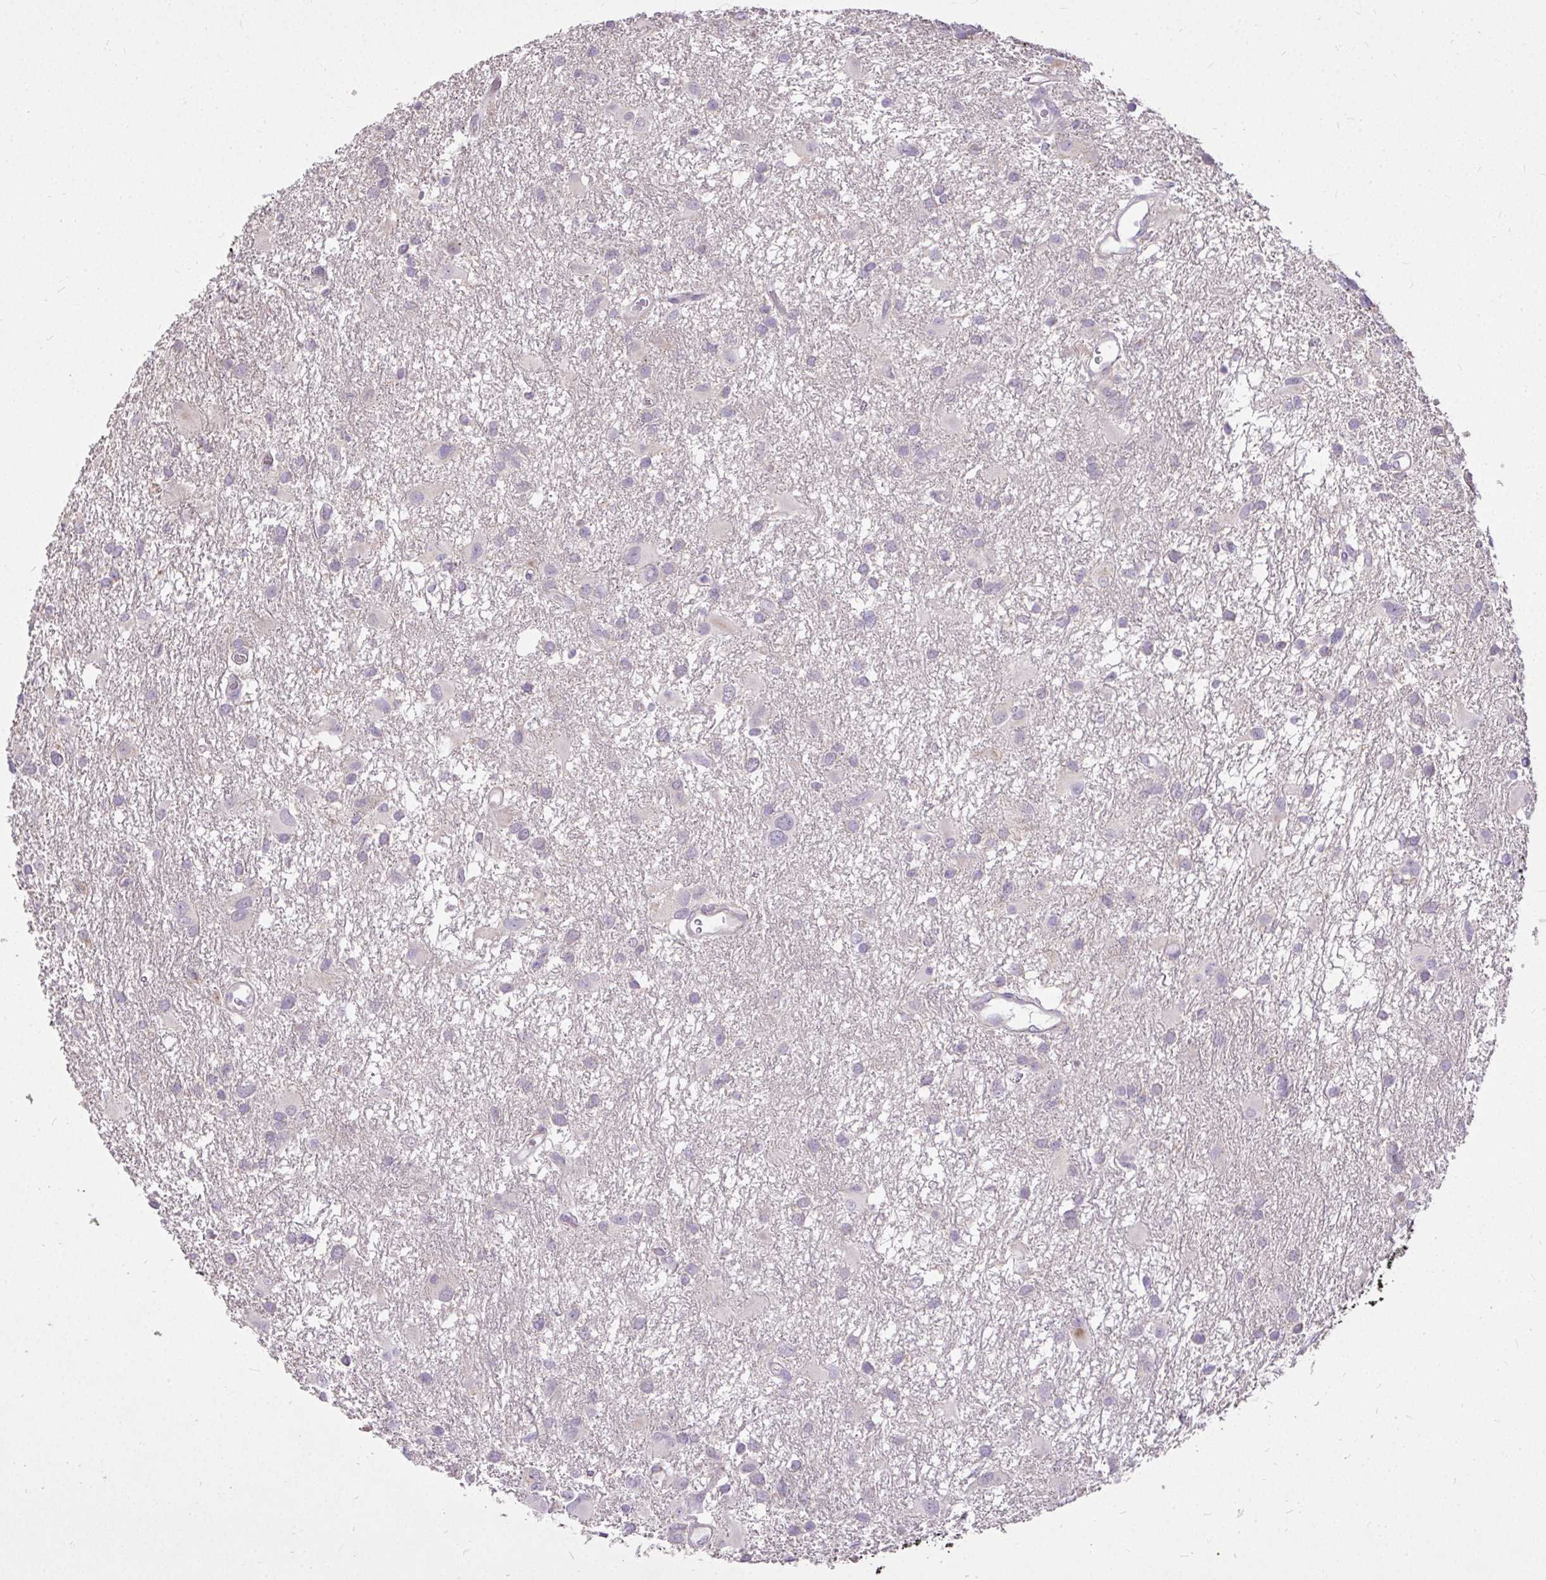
{"staining": {"intensity": "negative", "quantity": "none", "location": "none"}, "tissue": "glioma", "cell_type": "Tumor cells", "image_type": "cancer", "snomed": [{"axis": "morphology", "description": "Glioma, malignant, High grade"}, {"axis": "topography", "description": "Brain"}], "caption": "DAB (3,3'-diaminobenzidine) immunohistochemical staining of malignant glioma (high-grade) shows no significant staining in tumor cells. (DAB (3,3'-diaminobenzidine) IHC with hematoxylin counter stain).", "gene": "STRIP1", "patient": {"sex": "male", "age": 53}}